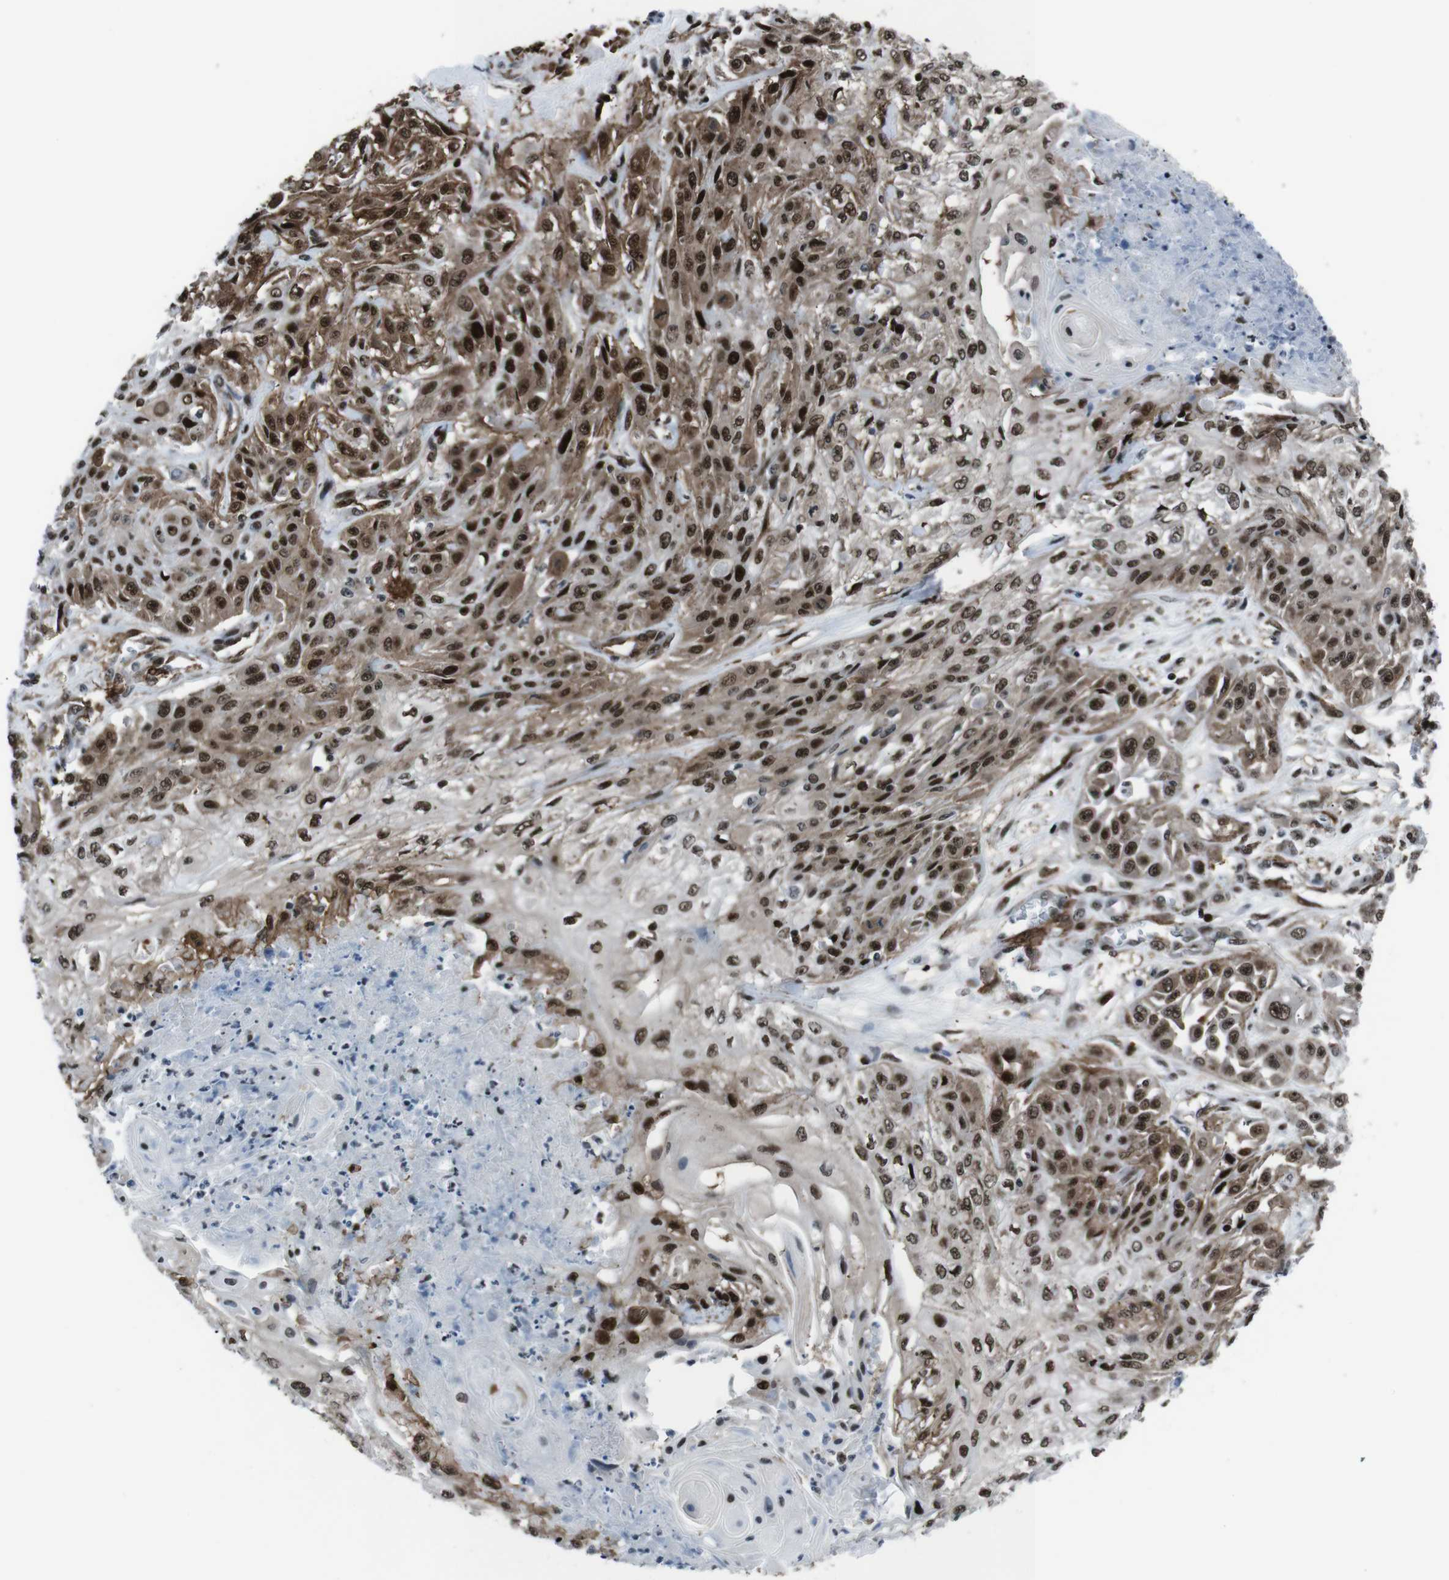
{"staining": {"intensity": "strong", "quantity": ">75%", "location": "cytoplasmic/membranous,nuclear"}, "tissue": "skin cancer", "cell_type": "Tumor cells", "image_type": "cancer", "snomed": [{"axis": "morphology", "description": "Squamous cell carcinoma, NOS"}, {"axis": "topography", "description": "Skin"}], "caption": "A high amount of strong cytoplasmic/membranous and nuclear expression is identified in about >75% of tumor cells in skin squamous cell carcinoma tissue.", "gene": "HNRNPU", "patient": {"sex": "male", "age": 75}}